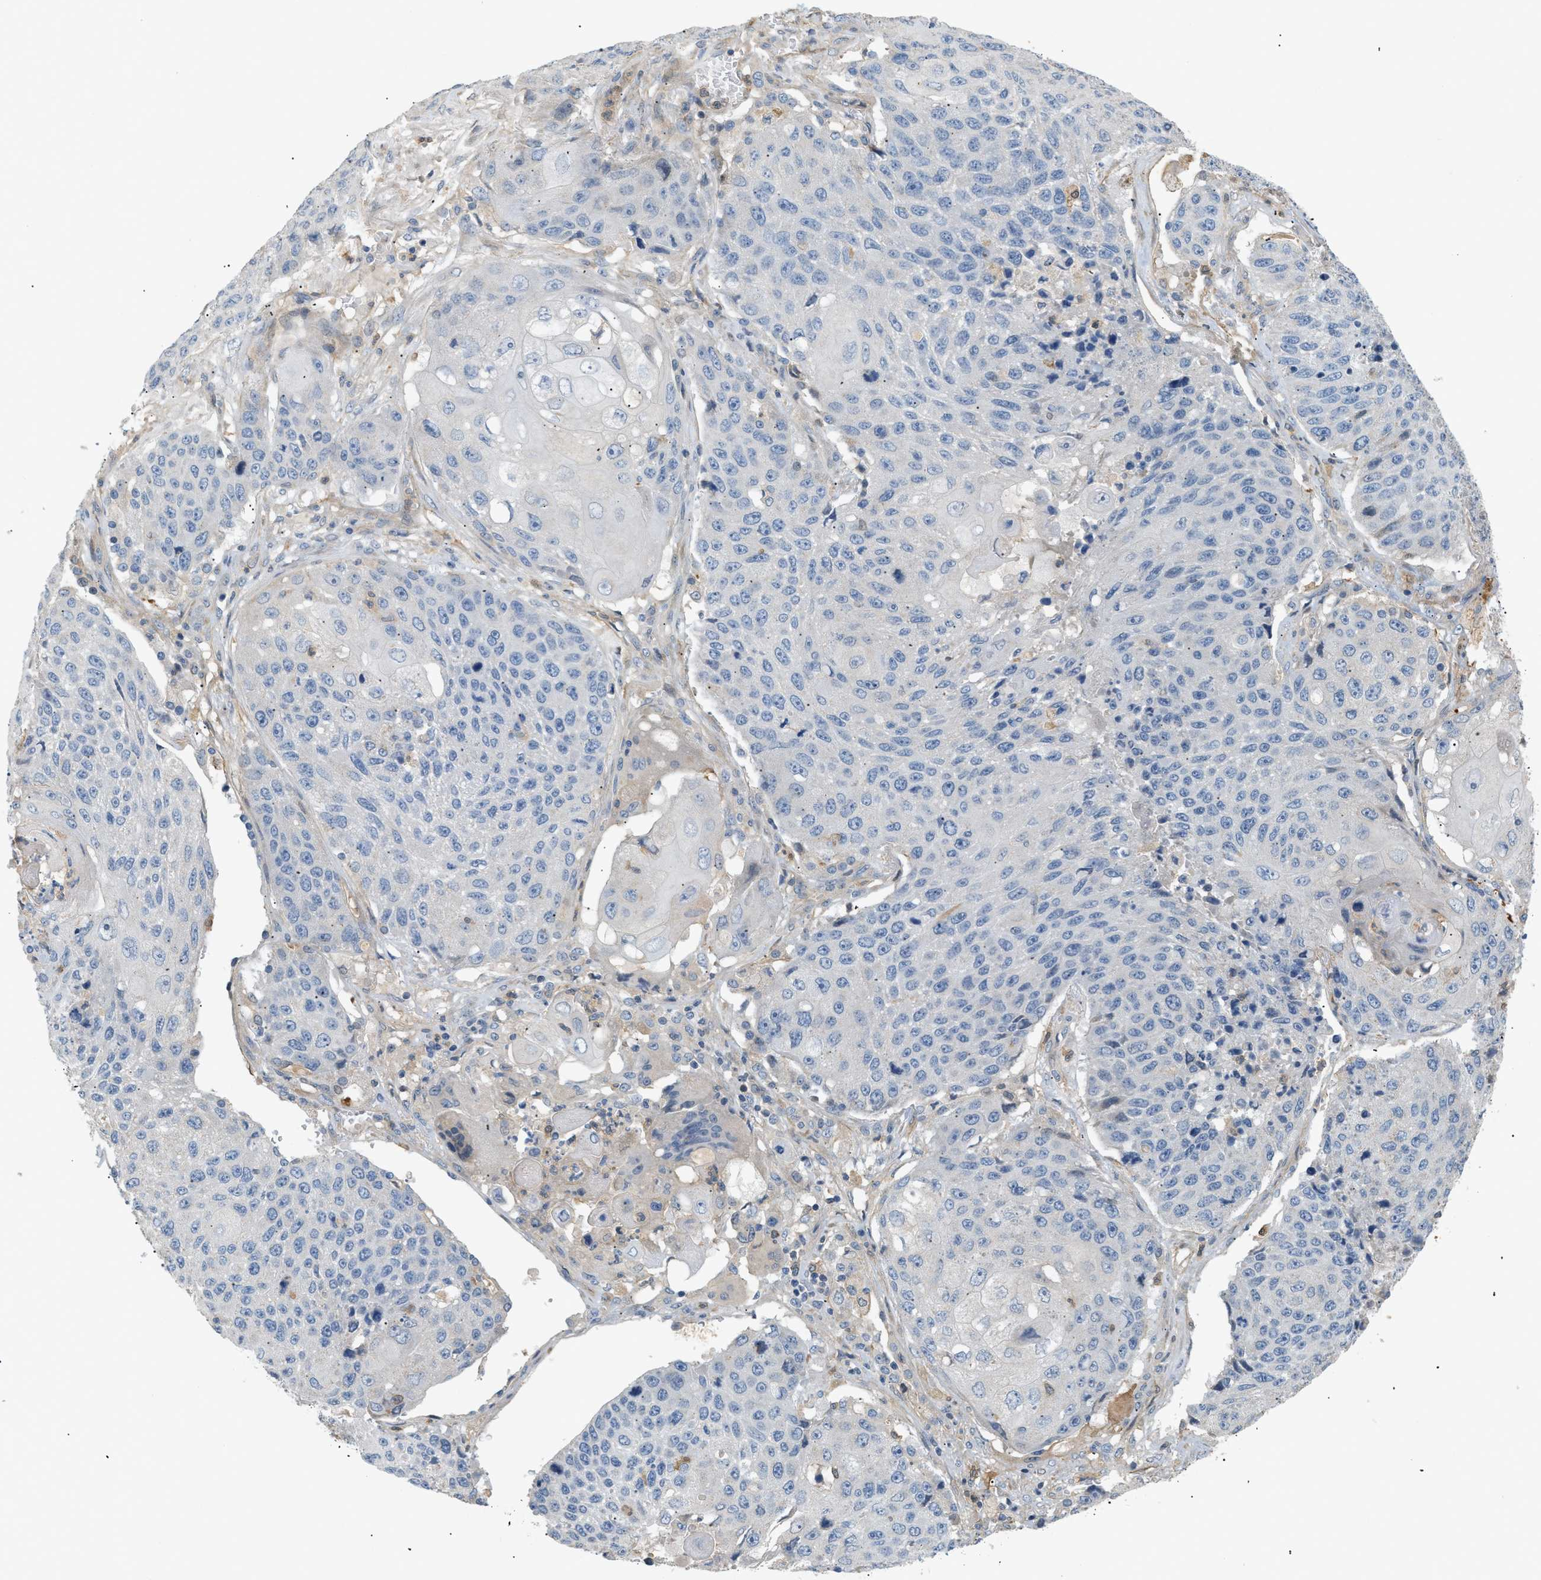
{"staining": {"intensity": "negative", "quantity": "none", "location": "none"}, "tissue": "lung cancer", "cell_type": "Tumor cells", "image_type": "cancer", "snomed": [{"axis": "morphology", "description": "Squamous cell carcinoma, NOS"}, {"axis": "topography", "description": "Lung"}], "caption": "High power microscopy histopathology image of an IHC image of lung cancer (squamous cell carcinoma), revealing no significant positivity in tumor cells.", "gene": "FARS2", "patient": {"sex": "male", "age": 61}}